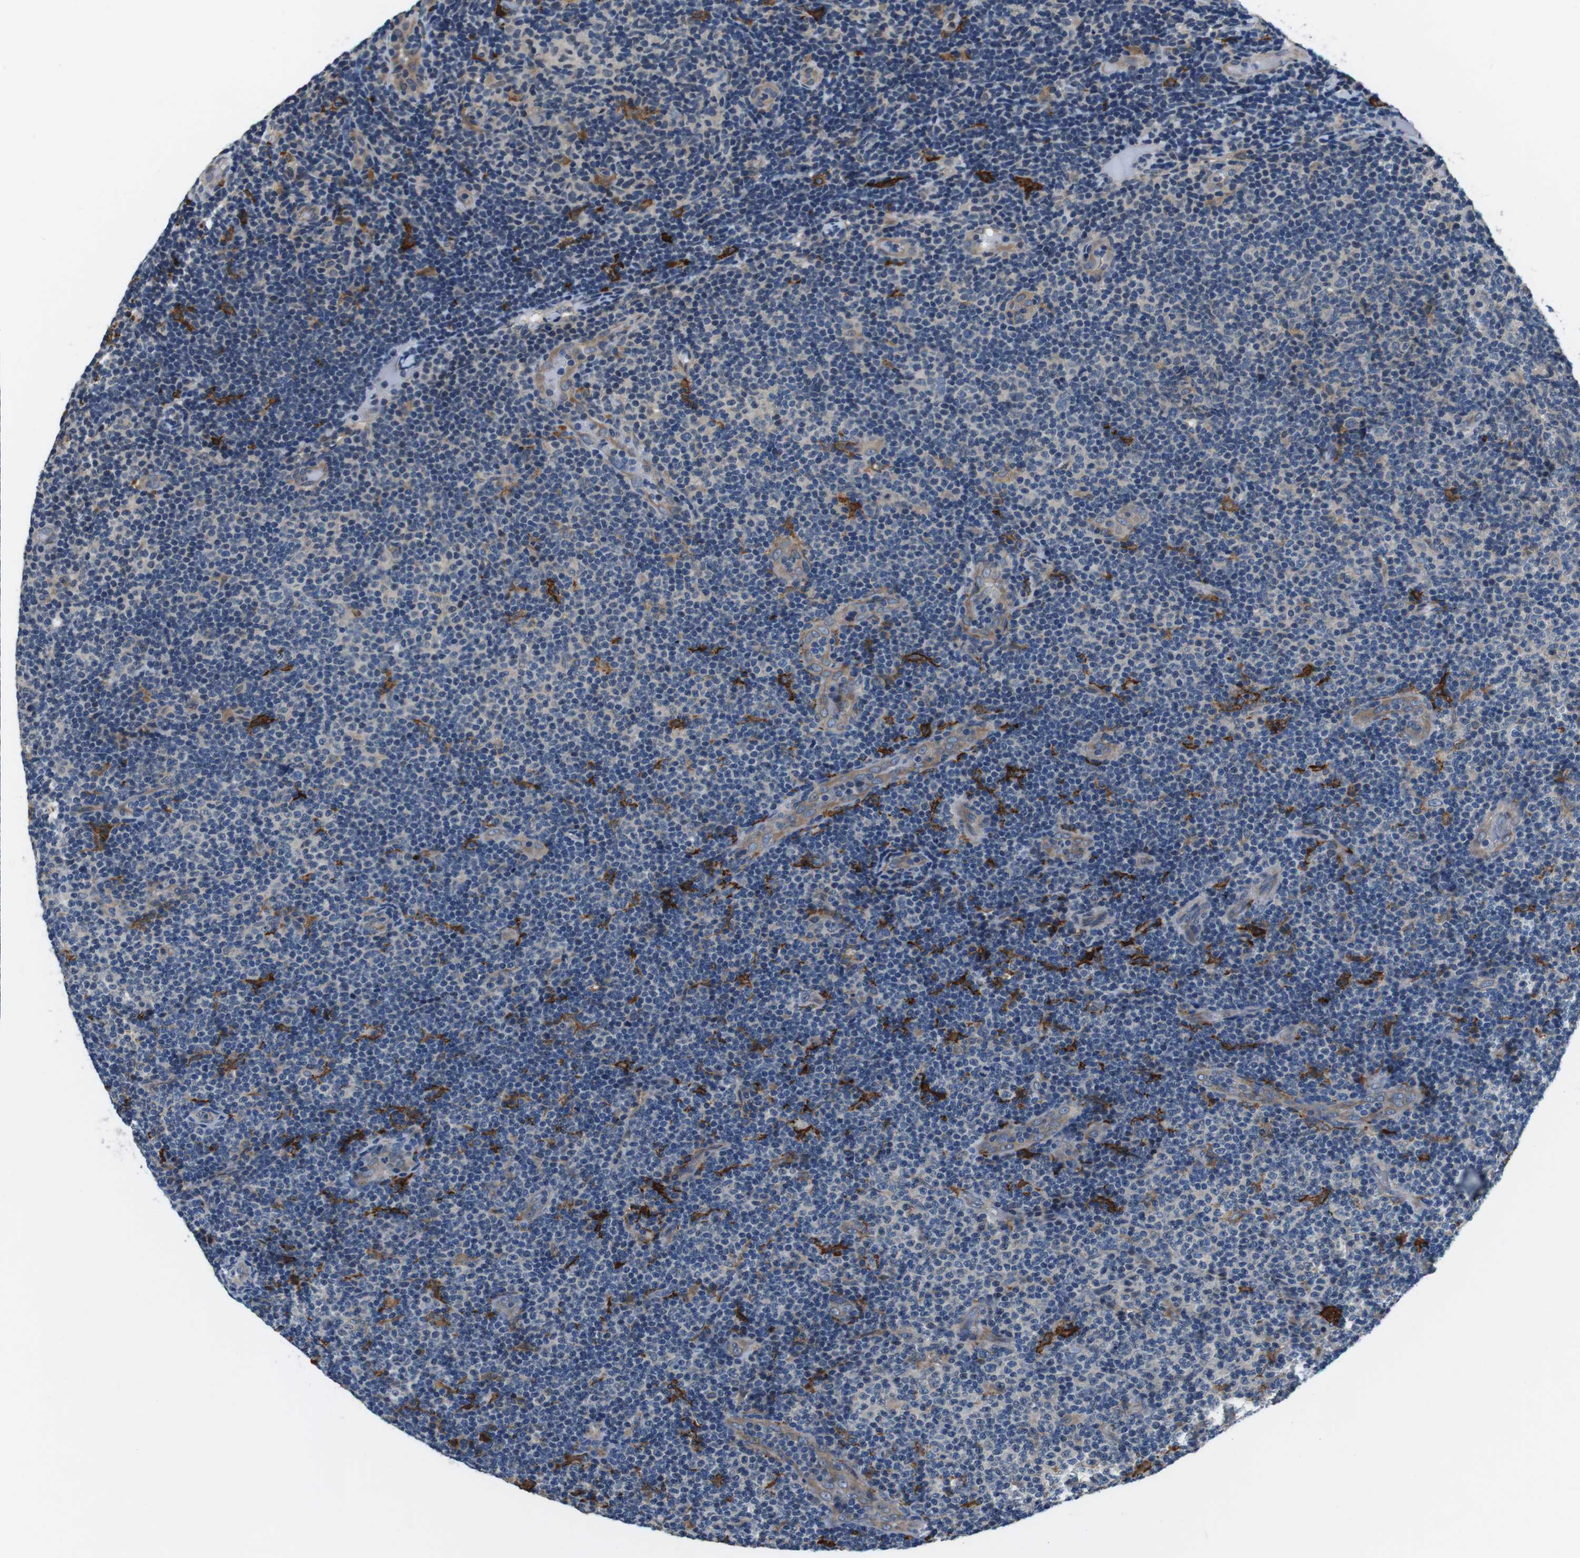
{"staining": {"intensity": "negative", "quantity": "none", "location": "none"}, "tissue": "lymphoma", "cell_type": "Tumor cells", "image_type": "cancer", "snomed": [{"axis": "morphology", "description": "Malignant lymphoma, non-Hodgkin's type, Low grade"}, {"axis": "topography", "description": "Lymph node"}], "caption": "Image shows no protein expression in tumor cells of malignant lymphoma, non-Hodgkin's type (low-grade) tissue. Nuclei are stained in blue.", "gene": "CD163L1", "patient": {"sex": "male", "age": 83}}